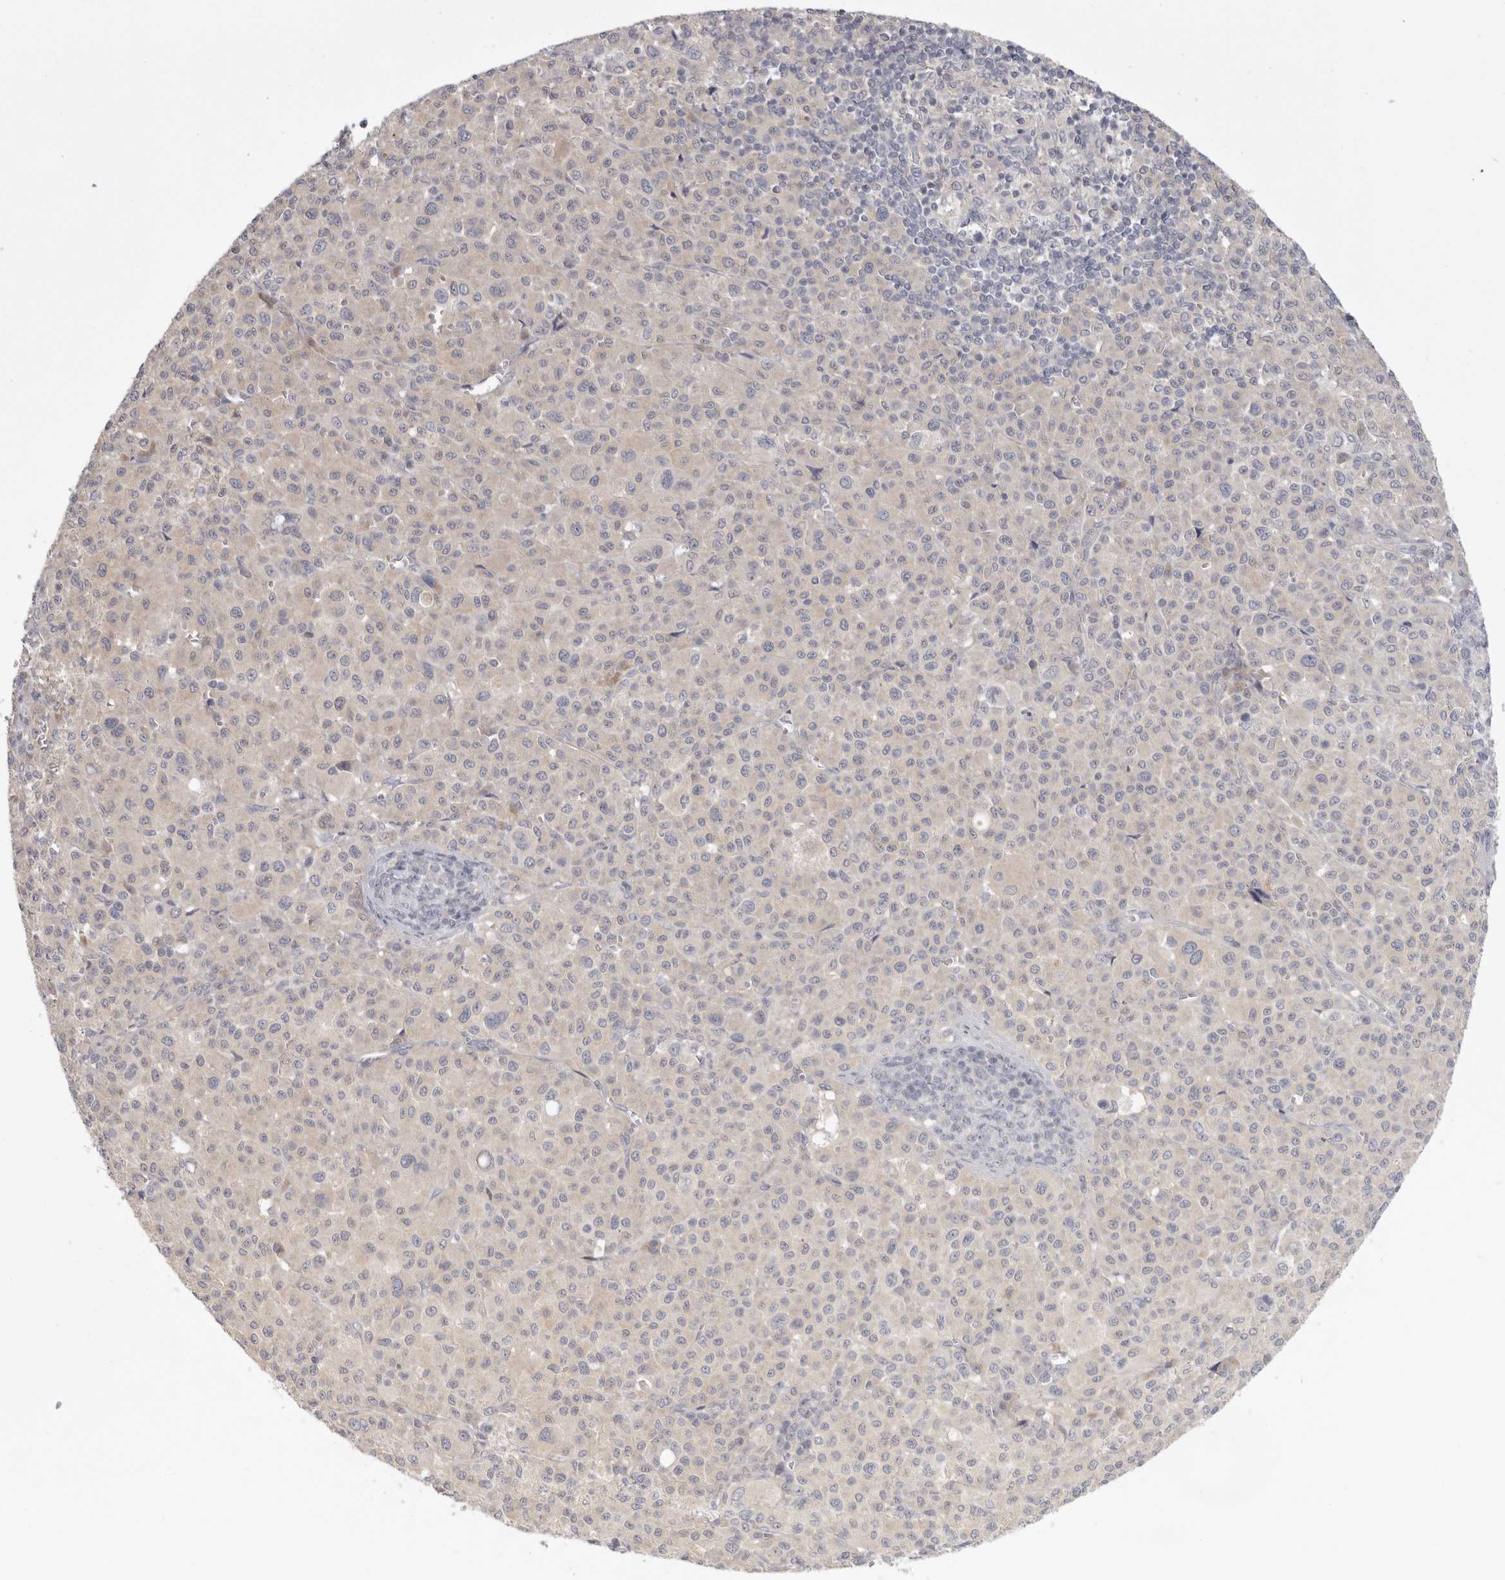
{"staining": {"intensity": "negative", "quantity": "none", "location": "none"}, "tissue": "melanoma", "cell_type": "Tumor cells", "image_type": "cancer", "snomed": [{"axis": "morphology", "description": "Malignant melanoma, Metastatic site"}, {"axis": "topography", "description": "Skin"}], "caption": "The immunohistochemistry (IHC) histopathology image has no significant staining in tumor cells of melanoma tissue.", "gene": "AHDC1", "patient": {"sex": "female", "age": 74}}